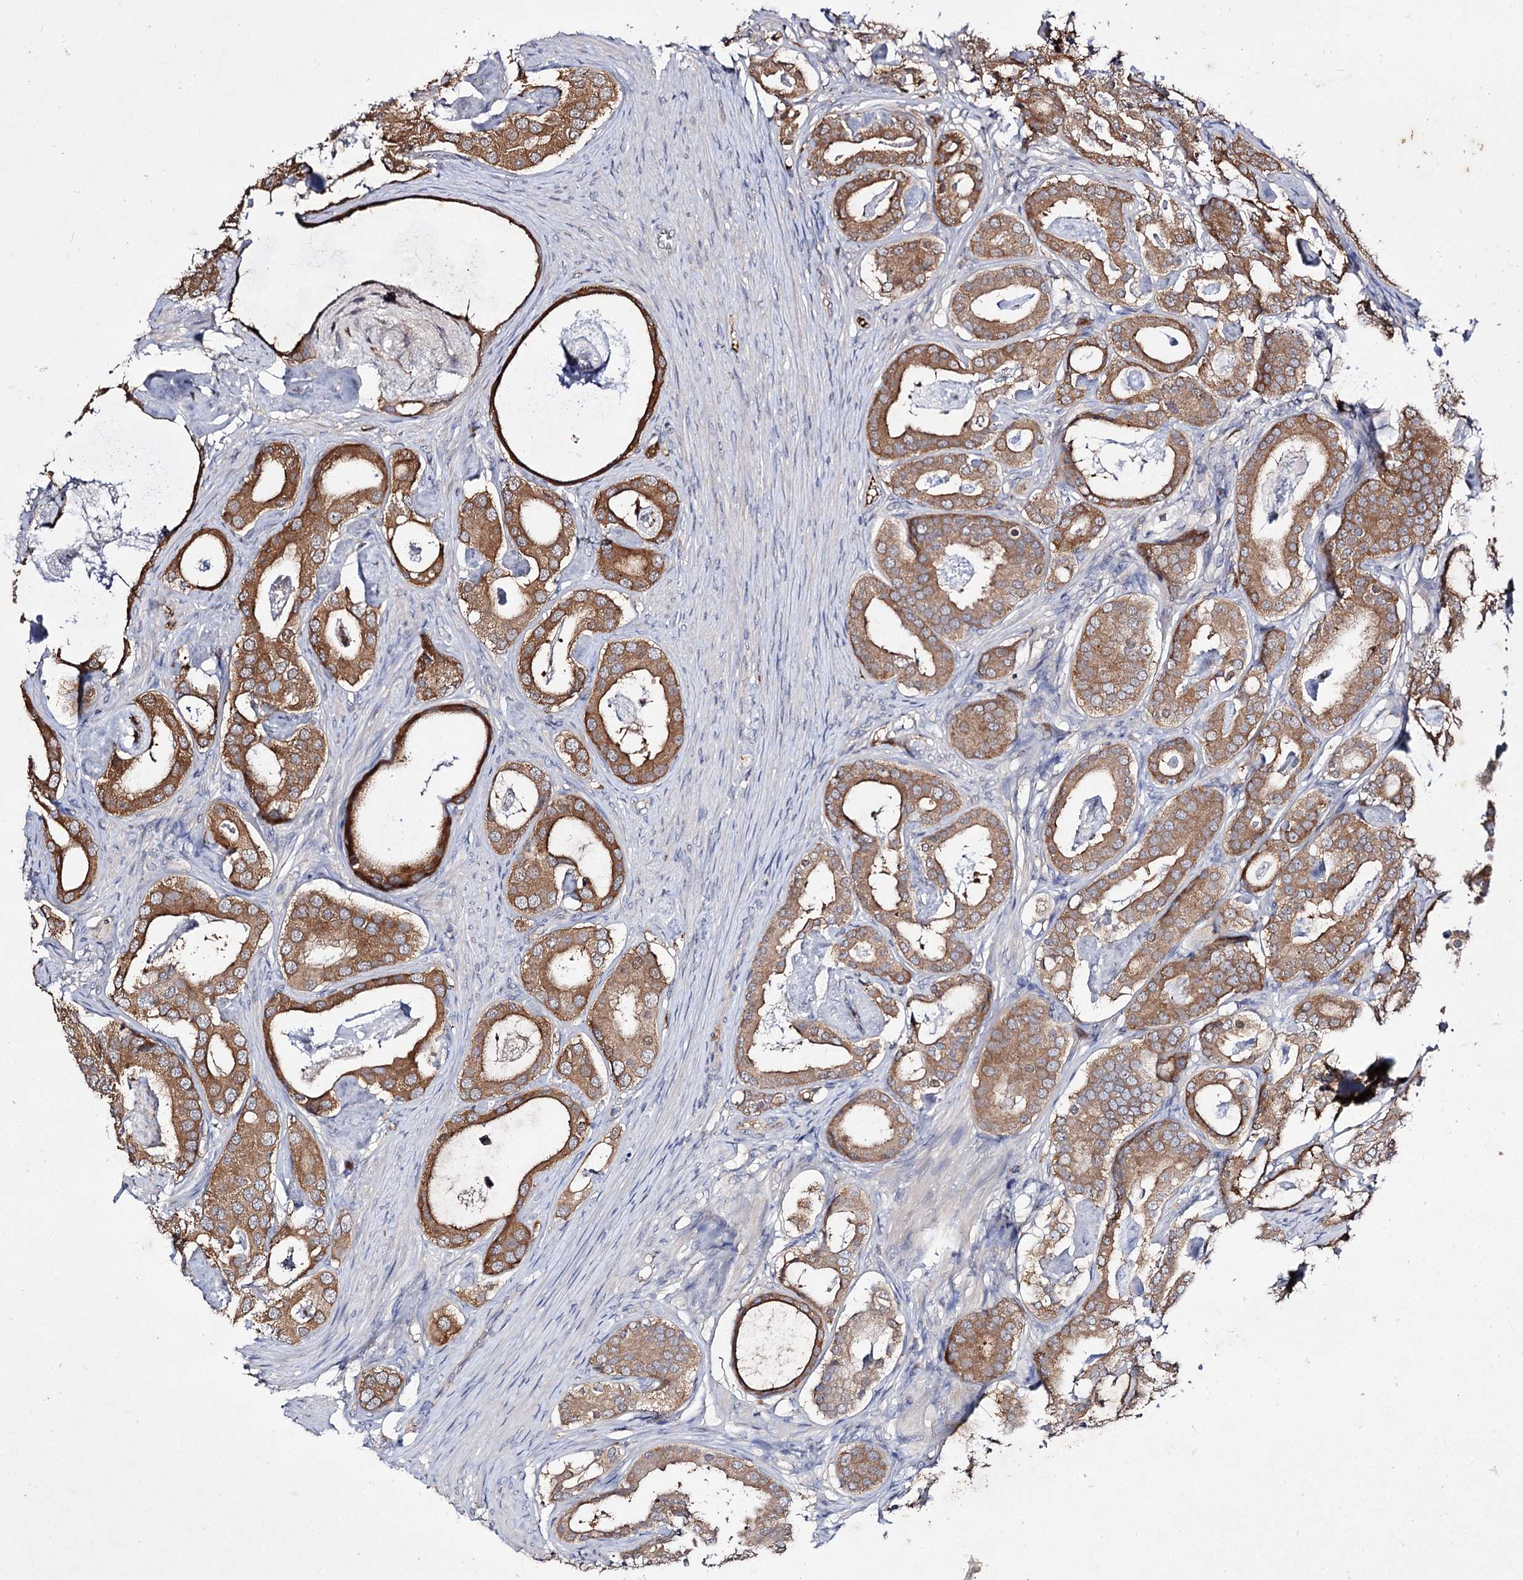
{"staining": {"intensity": "moderate", "quantity": ">75%", "location": "cytoplasmic/membranous"}, "tissue": "prostate cancer", "cell_type": "Tumor cells", "image_type": "cancer", "snomed": [{"axis": "morphology", "description": "Adenocarcinoma, Low grade"}, {"axis": "topography", "description": "Prostate"}], "caption": "Prostate low-grade adenocarcinoma tissue shows moderate cytoplasmic/membranous expression in about >75% of tumor cells, visualized by immunohistochemistry.", "gene": "ARFIP2", "patient": {"sex": "male", "age": 71}}